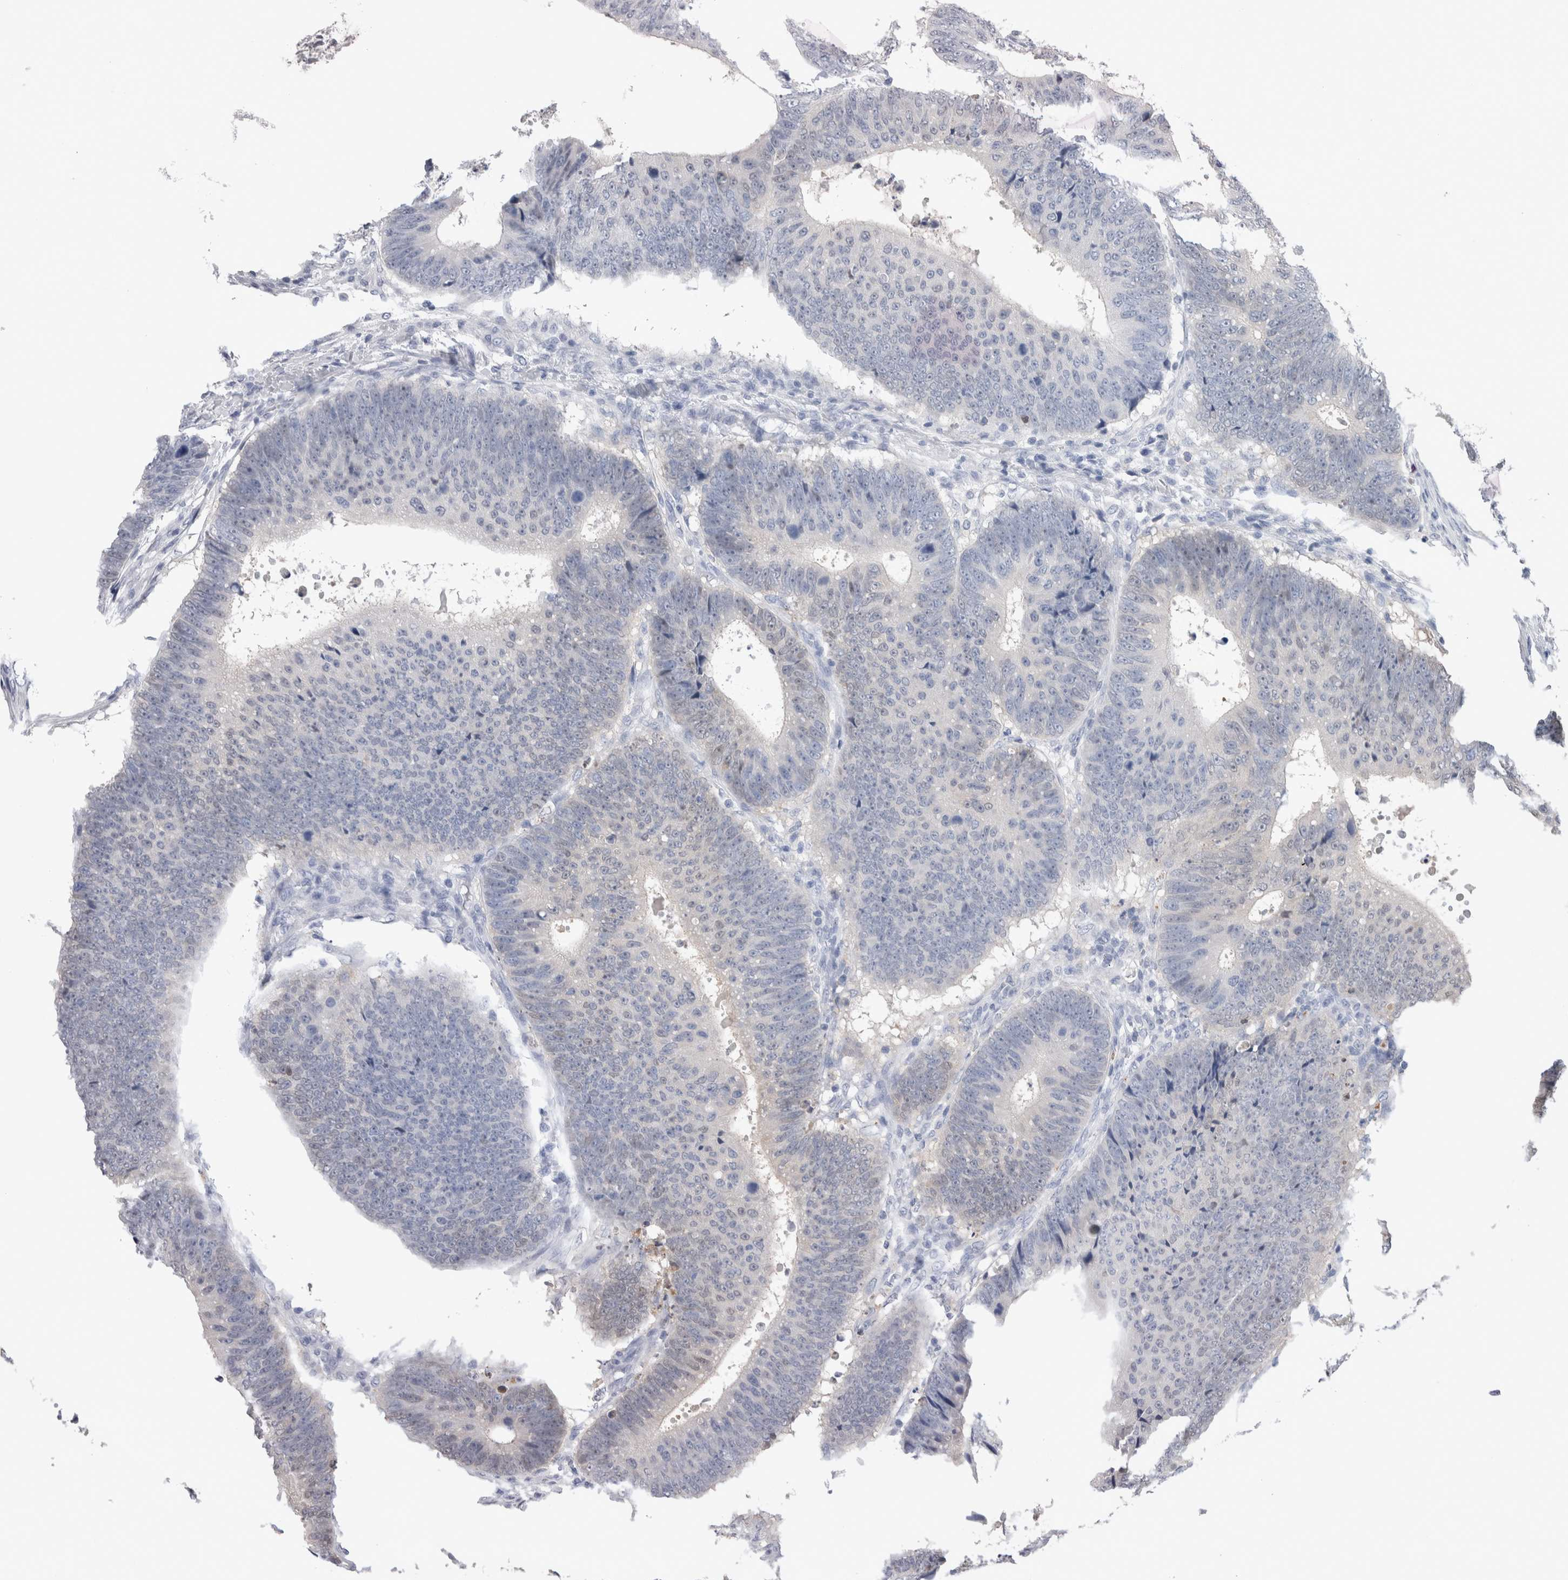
{"staining": {"intensity": "negative", "quantity": "none", "location": "none"}, "tissue": "colorectal cancer", "cell_type": "Tumor cells", "image_type": "cancer", "snomed": [{"axis": "morphology", "description": "Adenocarcinoma, NOS"}, {"axis": "topography", "description": "Colon"}], "caption": "A high-resolution photomicrograph shows IHC staining of colorectal cancer (adenocarcinoma), which exhibits no significant staining in tumor cells.", "gene": "CA8", "patient": {"sex": "male", "age": 56}}